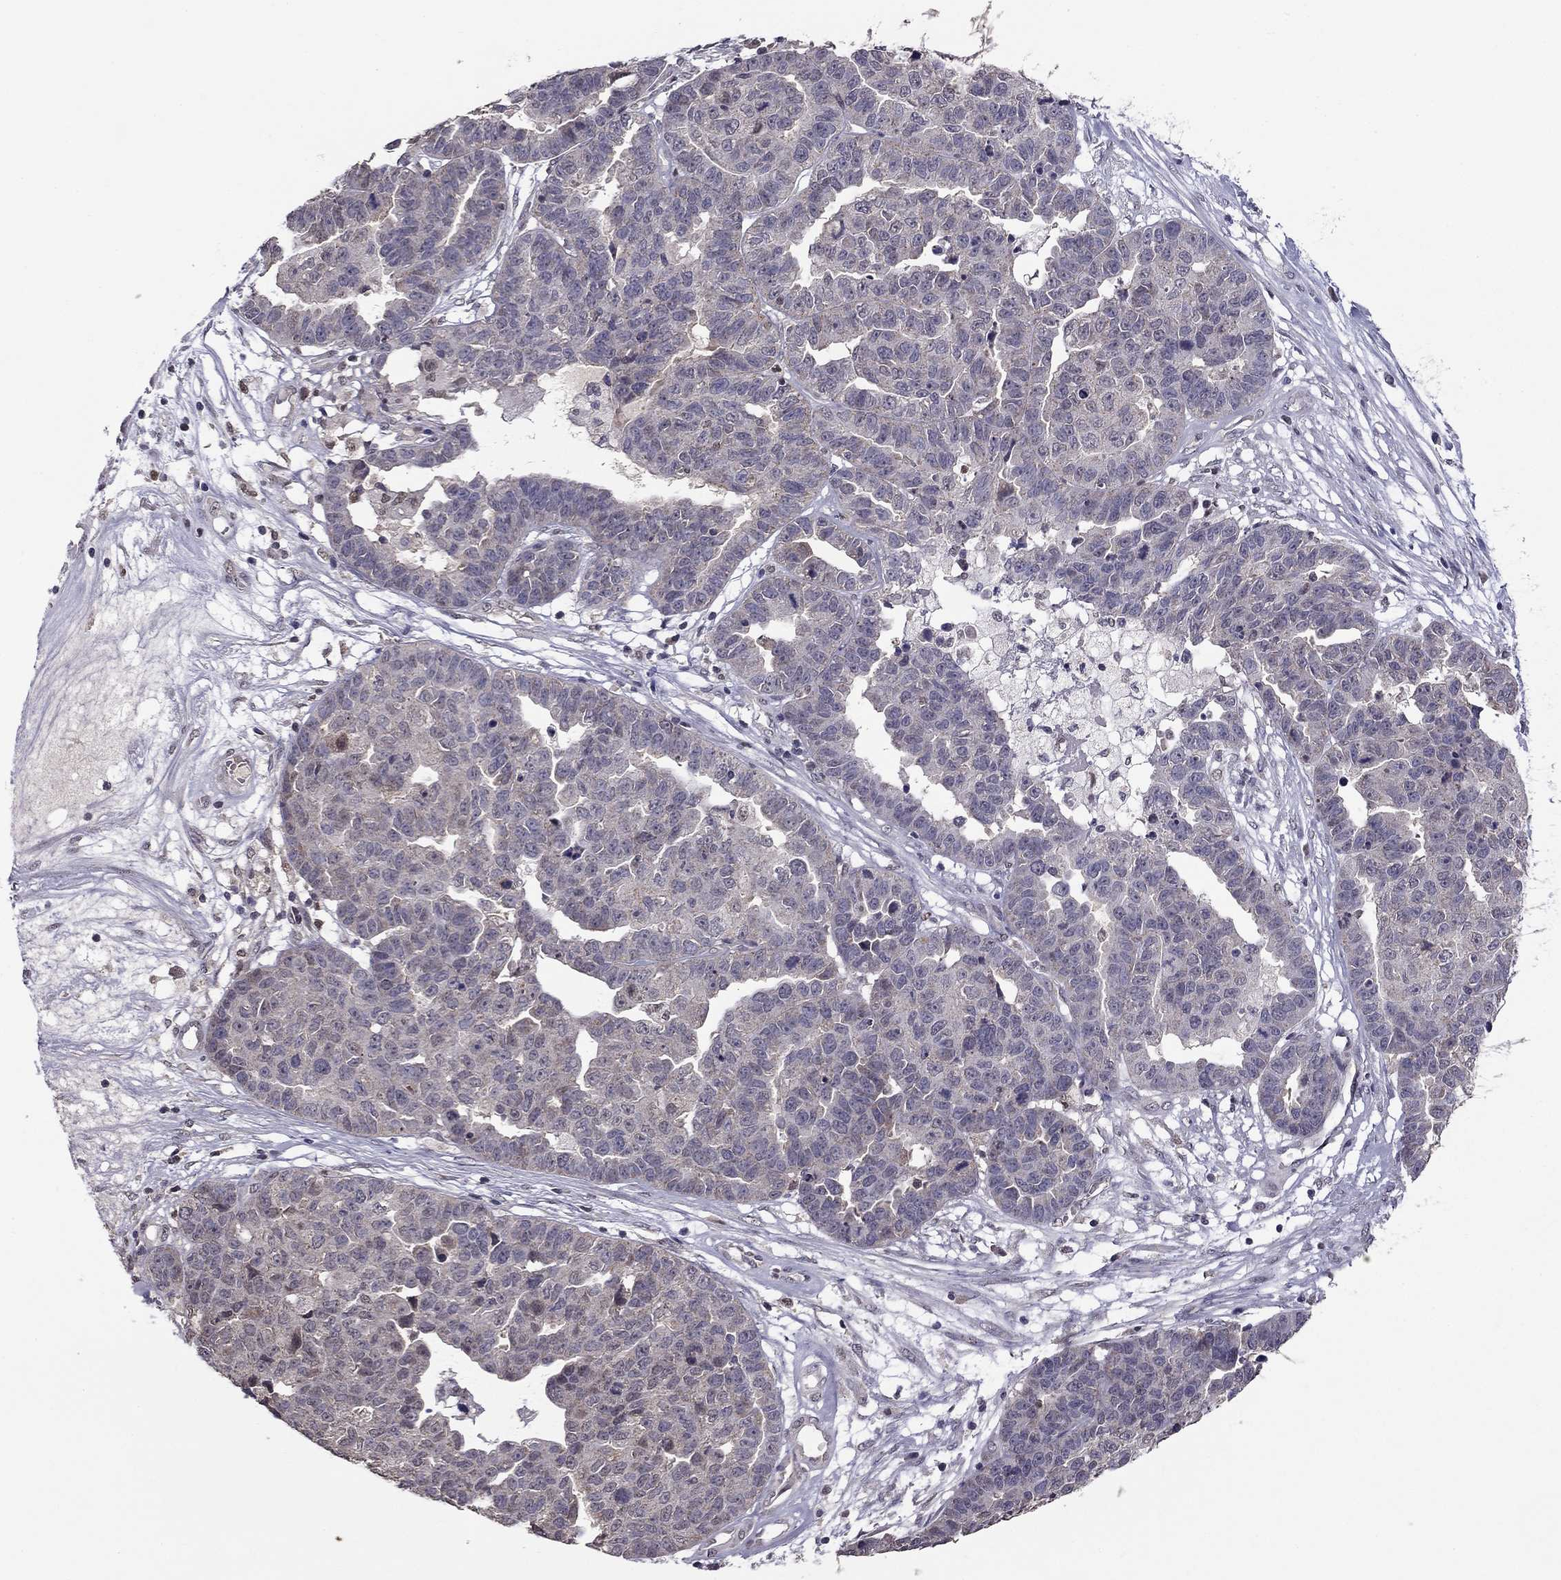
{"staining": {"intensity": "negative", "quantity": "none", "location": "none"}, "tissue": "ovarian cancer", "cell_type": "Tumor cells", "image_type": "cancer", "snomed": [{"axis": "morphology", "description": "Cystadenocarcinoma, serous, NOS"}, {"axis": "topography", "description": "Ovary"}], "caption": "Tumor cells show no significant positivity in serous cystadenocarcinoma (ovarian).", "gene": "HCN1", "patient": {"sex": "female", "age": 87}}